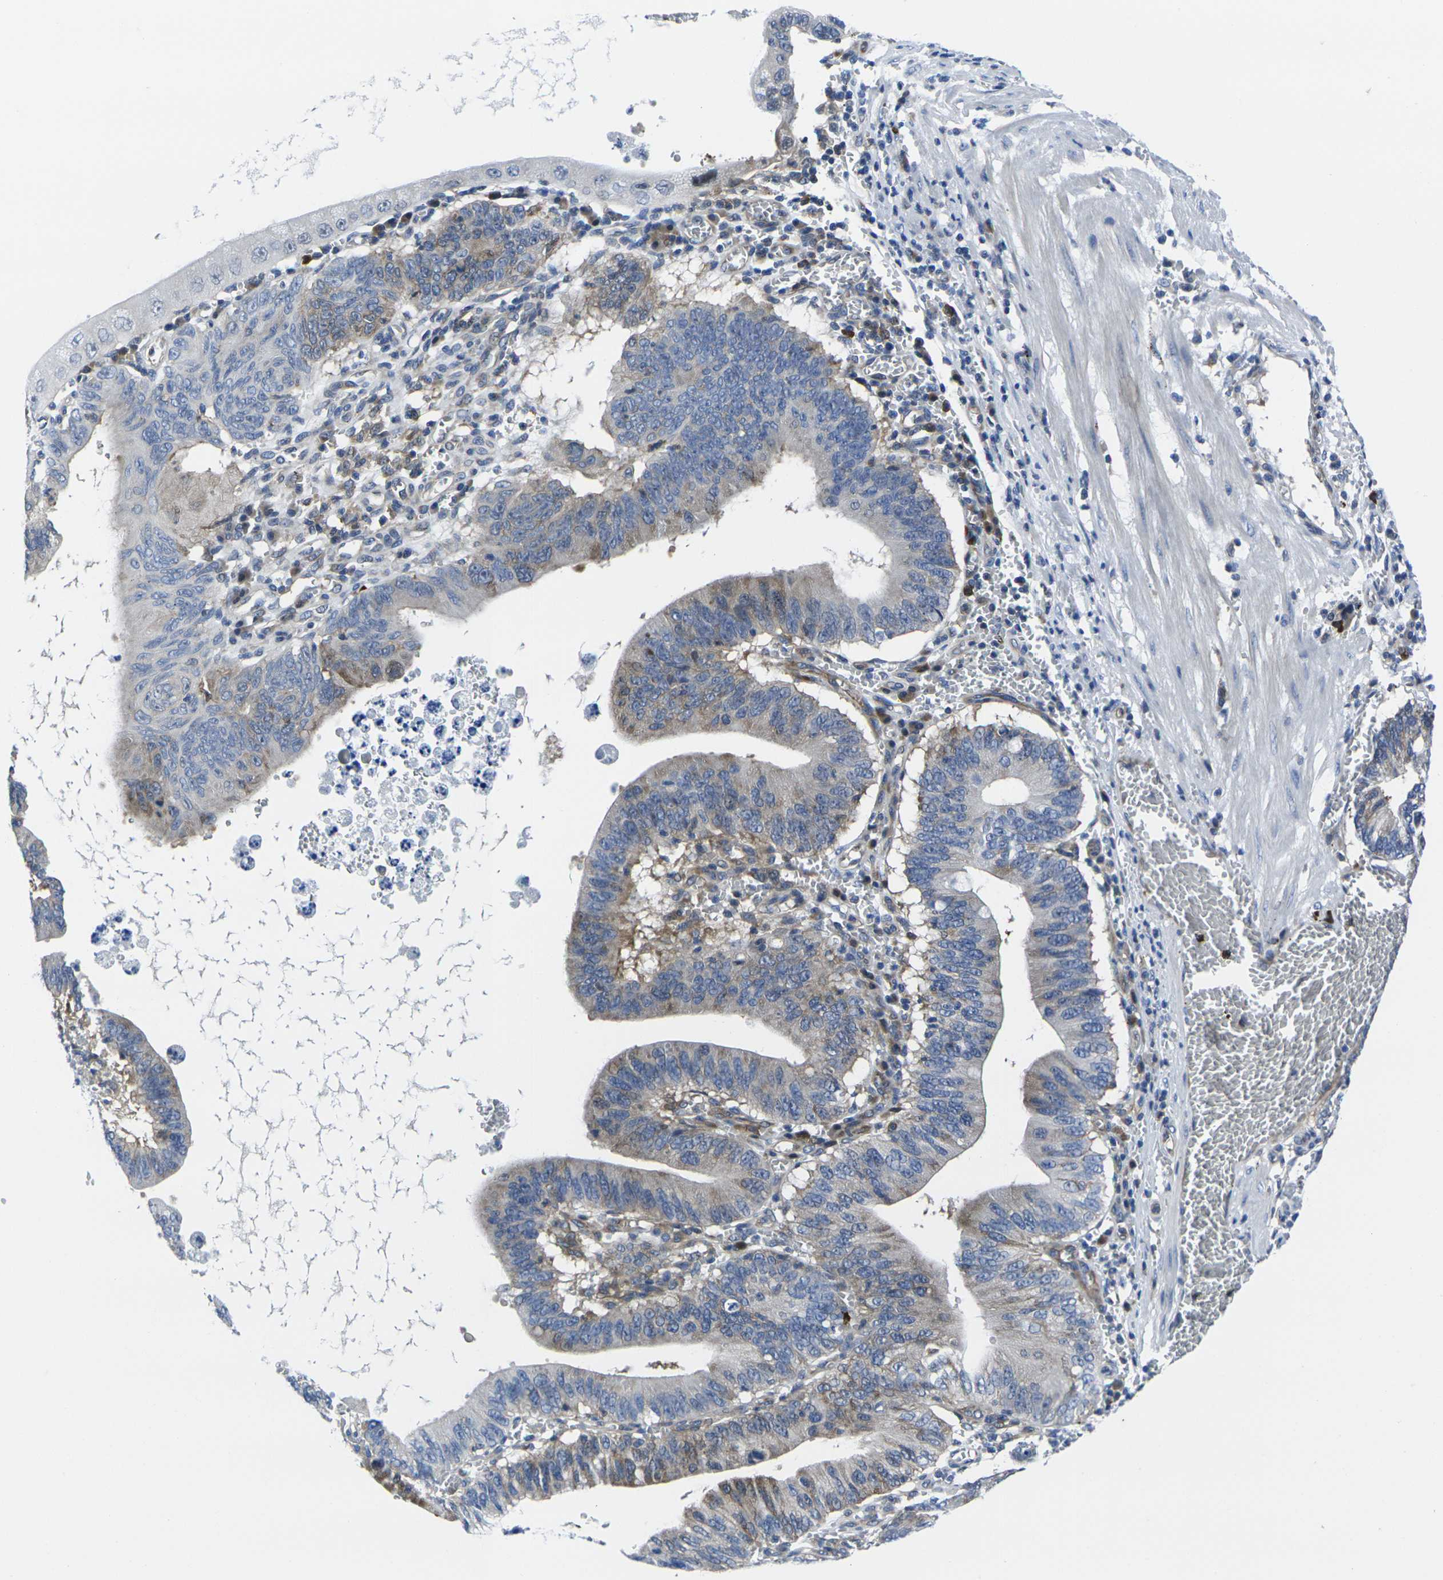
{"staining": {"intensity": "moderate", "quantity": ">75%", "location": "cytoplasmic/membranous"}, "tissue": "stomach cancer", "cell_type": "Tumor cells", "image_type": "cancer", "snomed": [{"axis": "morphology", "description": "Adenocarcinoma, NOS"}, {"axis": "topography", "description": "Stomach"}, {"axis": "topography", "description": "Gastric cardia"}], "caption": "Tumor cells reveal moderate cytoplasmic/membranous expression in about >75% of cells in stomach adenocarcinoma. (IHC, brightfield microscopy, high magnification).", "gene": "EIF4A1", "patient": {"sex": "male", "age": 59}}